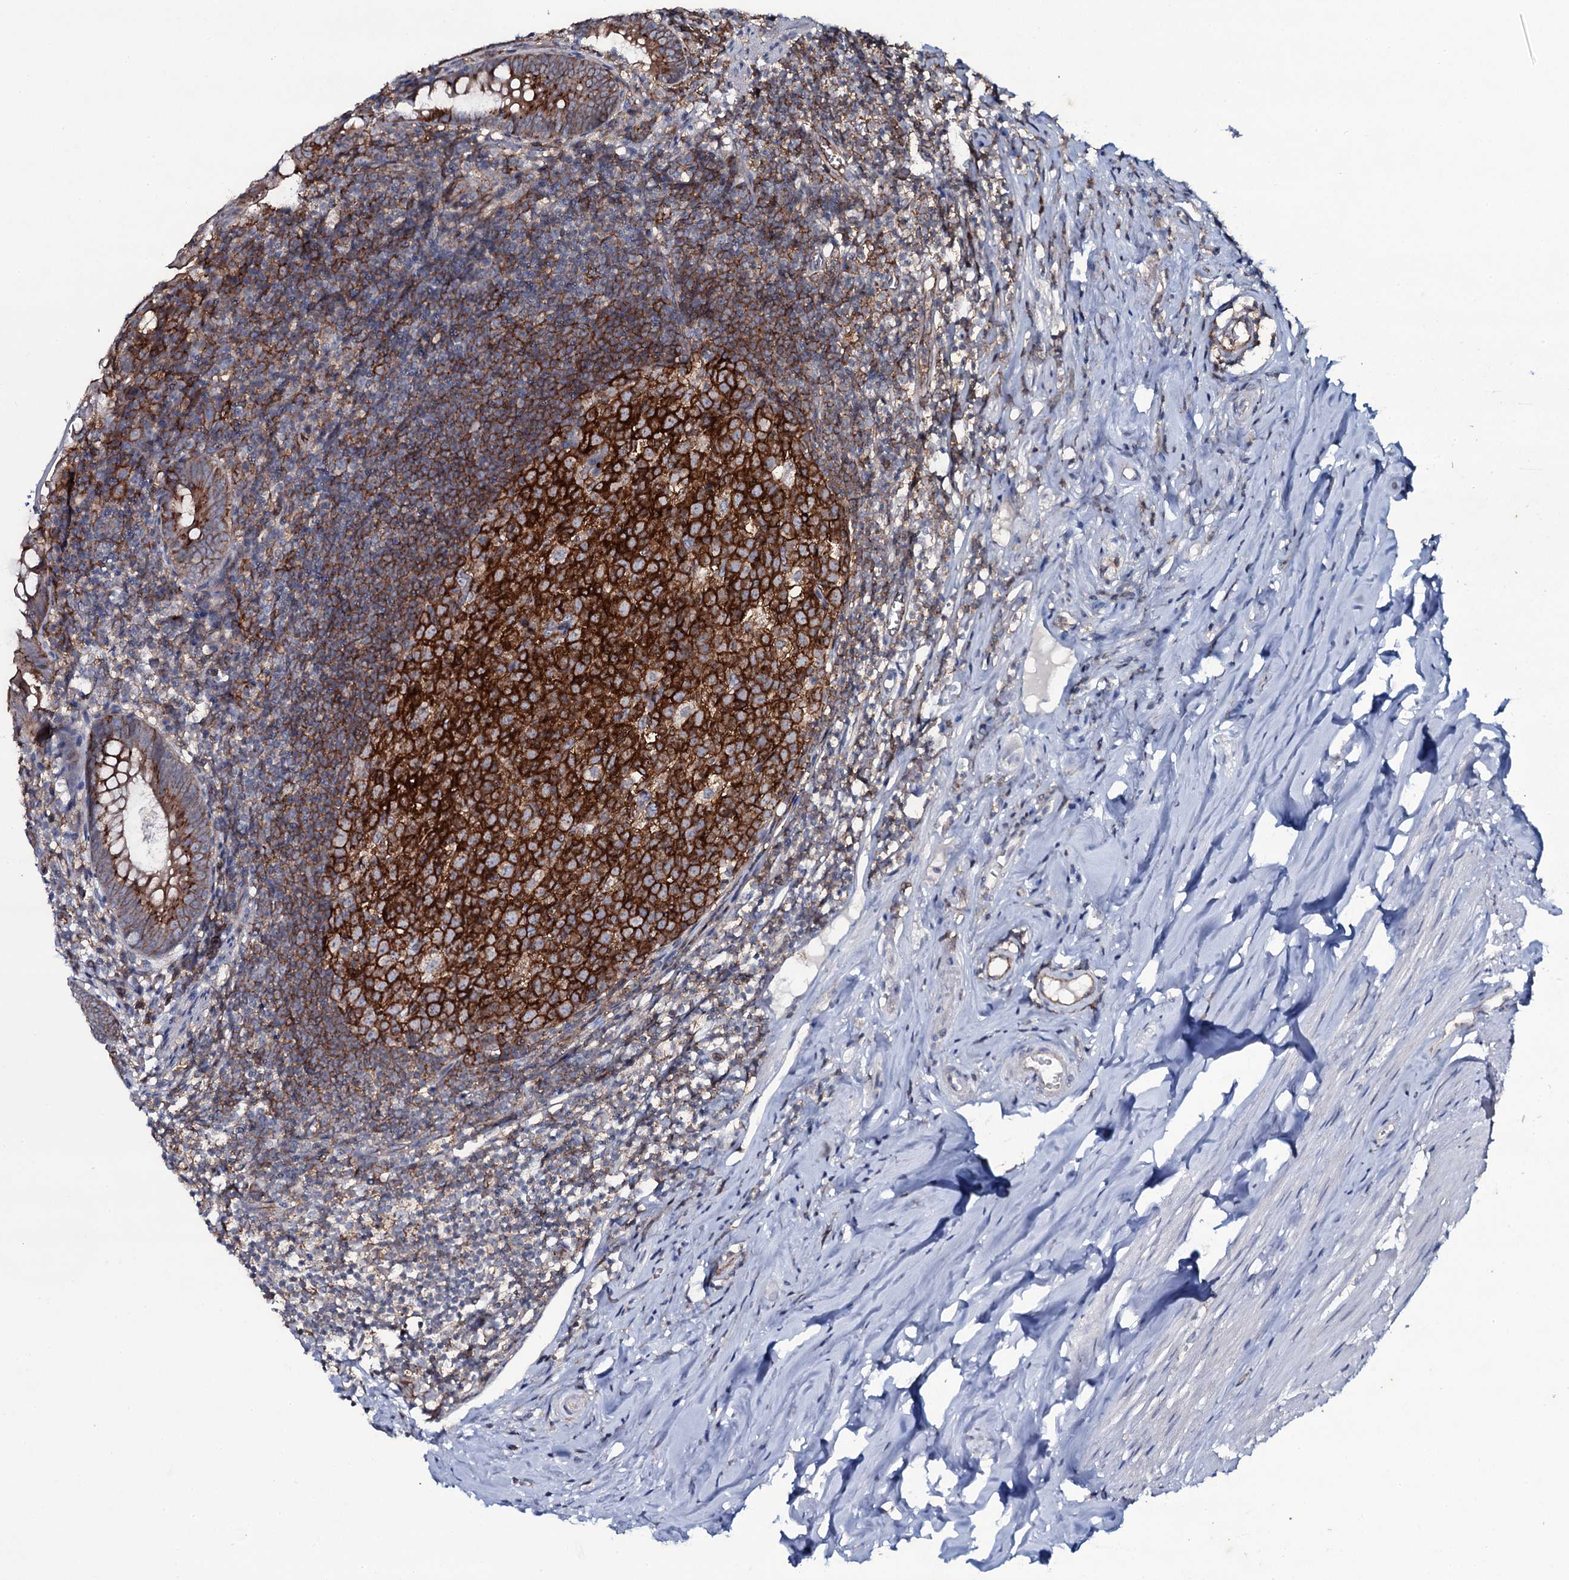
{"staining": {"intensity": "strong", "quantity": ">75%", "location": "cytoplasmic/membranous"}, "tissue": "appendix", "cell_type": "Glandular cells", "image_type": "normal", "snomed": [{"axis": "morphology", "description": "Normal tissue, NOS"}, {"axis": "topography", "description": "Appendix"}], "caption": "DAB (3,3'-diaminobenzidine) immunohistochemical staining of unremarkable human appendix reveals strong cytoplasmic/membranous protein staining in about >75% of glandular cells. Nuclei are stained in blue.", "gene": "SNAP23", "patient": {"sex": "female", "age": 51}}